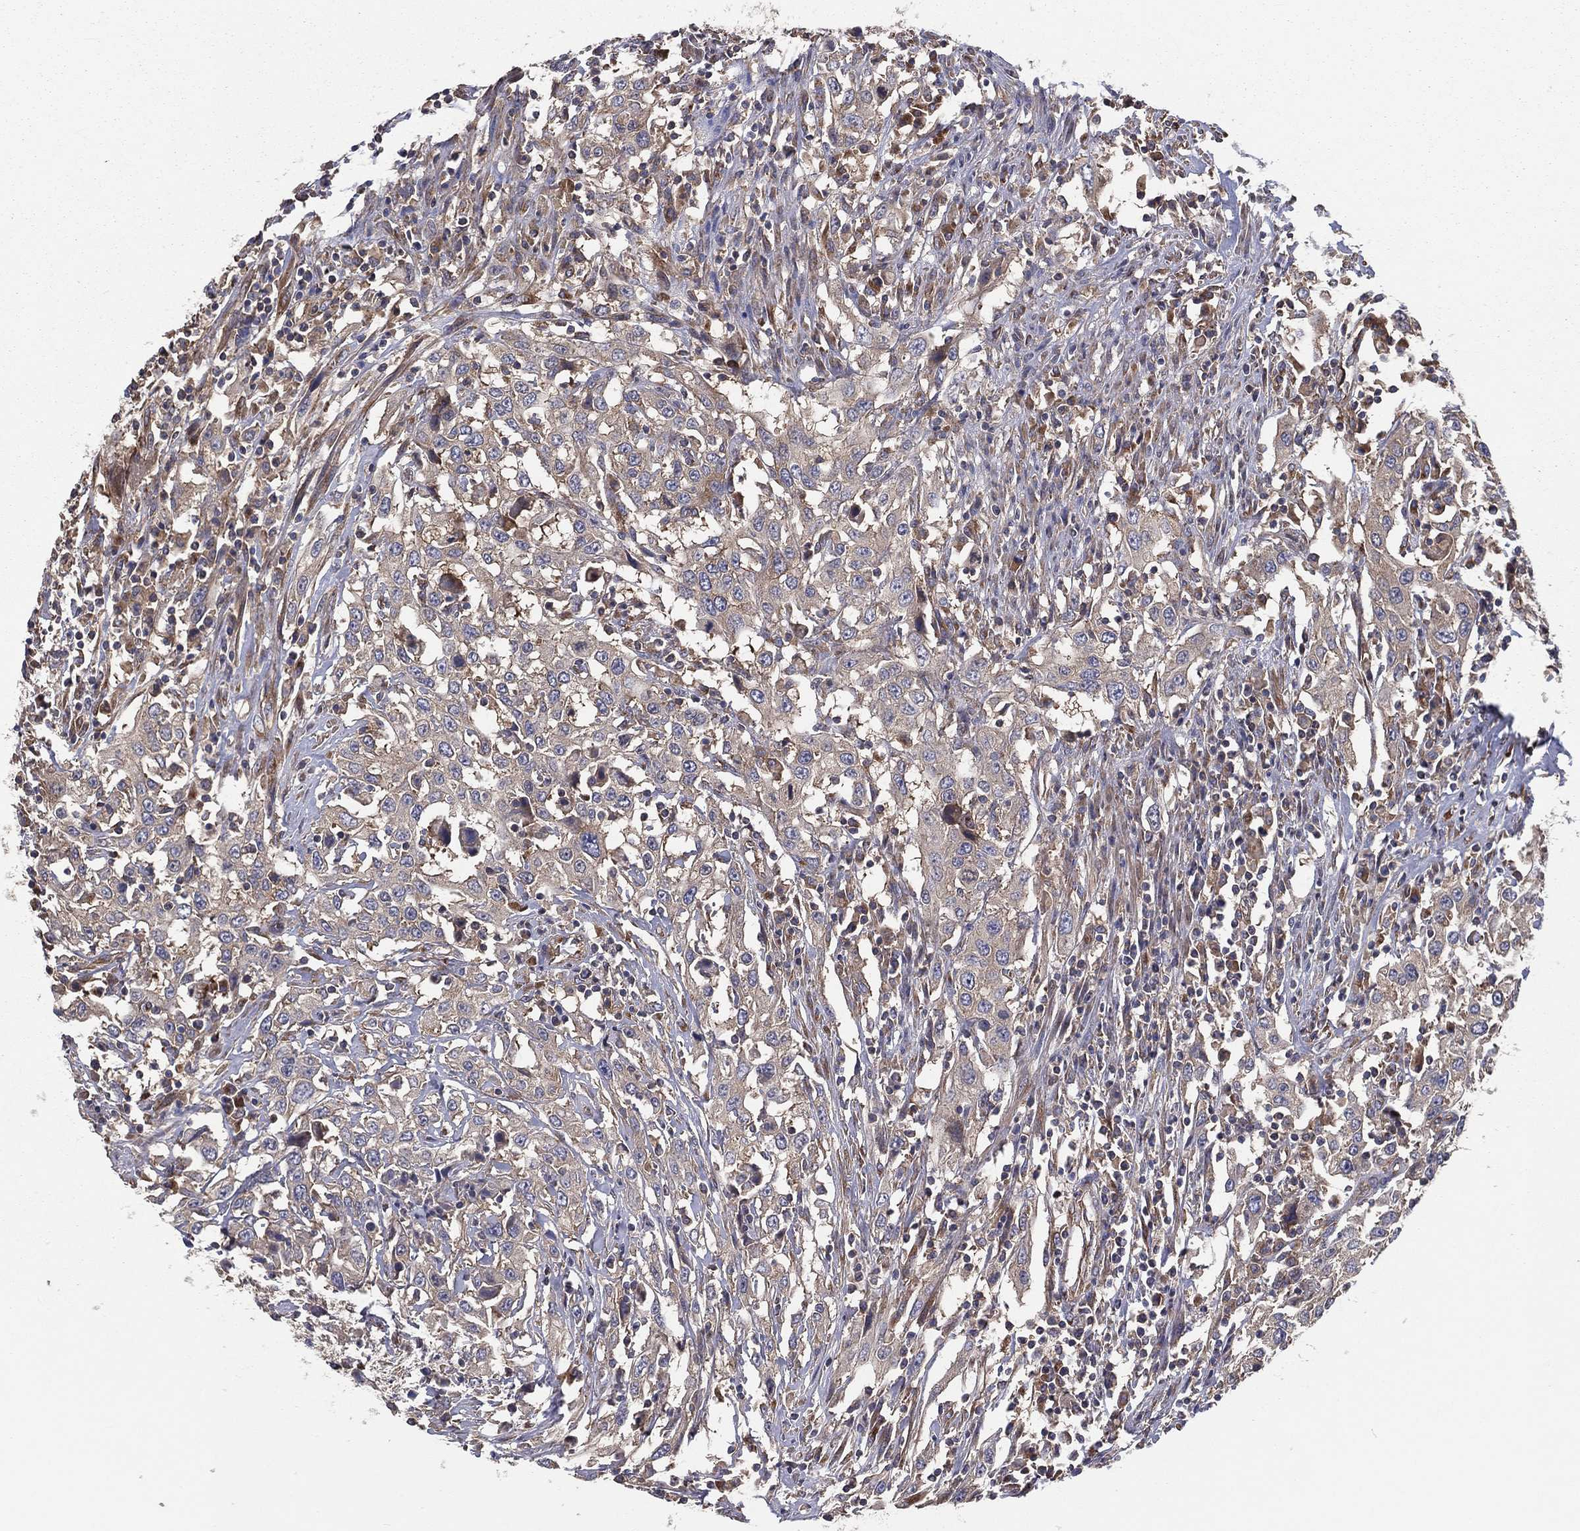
{"staining": {"intensity": "negative", "quantity": "none", "location": "none"}, "tissue": "urothelial cancer", "cell_type": "Tumor cells", "image_type": "cancer", "snomed": [{"axis": "morphology", "description": "Urothelial carcinoma, High grade"}, {"axis": "topography", "description": "Urinary bladder"}], "caption": "The micrograph reveals no significant expression in tumor cells of urothelial cancer.", "gene": "EIF2B5", "patient": {"sex": "male", "age": 61}}